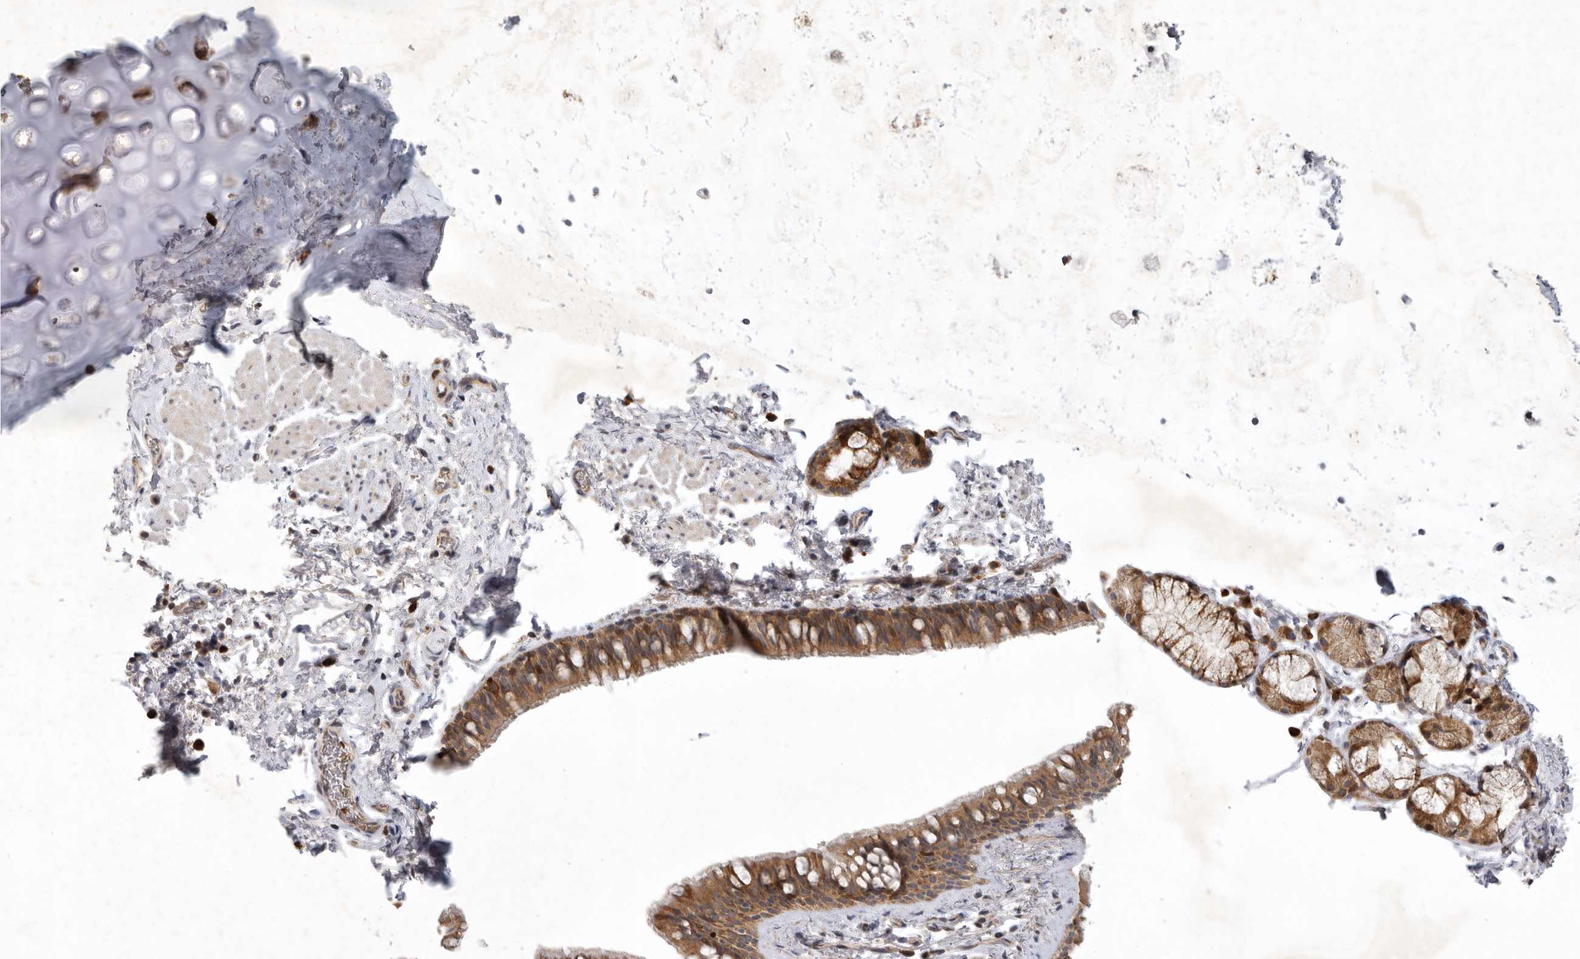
{"staining": {"intensity": "moderate", "quantity": ">75%", "location": "cytoplasmic/membranous"}, "tissue": "bronchus", "cell_type": "Respiratory epithelial cells", "image_type": "normal", "snomed": [{"axis": "morphology", "description": "Normal tissue, NOS"}, {"axis": "topography", "description": "Cartilage tissue"}, {"axis": "topography", "description": "Bronchus"}, {"axis": "topography", "description": "Lung"}], "caption": "DAB immunohistochemical staining of normal human bronchus reveals moderate cytoplasmic/membranous protein positivity in approximately >75% of respiratory epithelial cells.", "gene": "KIF2B", "patient": {"sex": "male", "age": 64}}